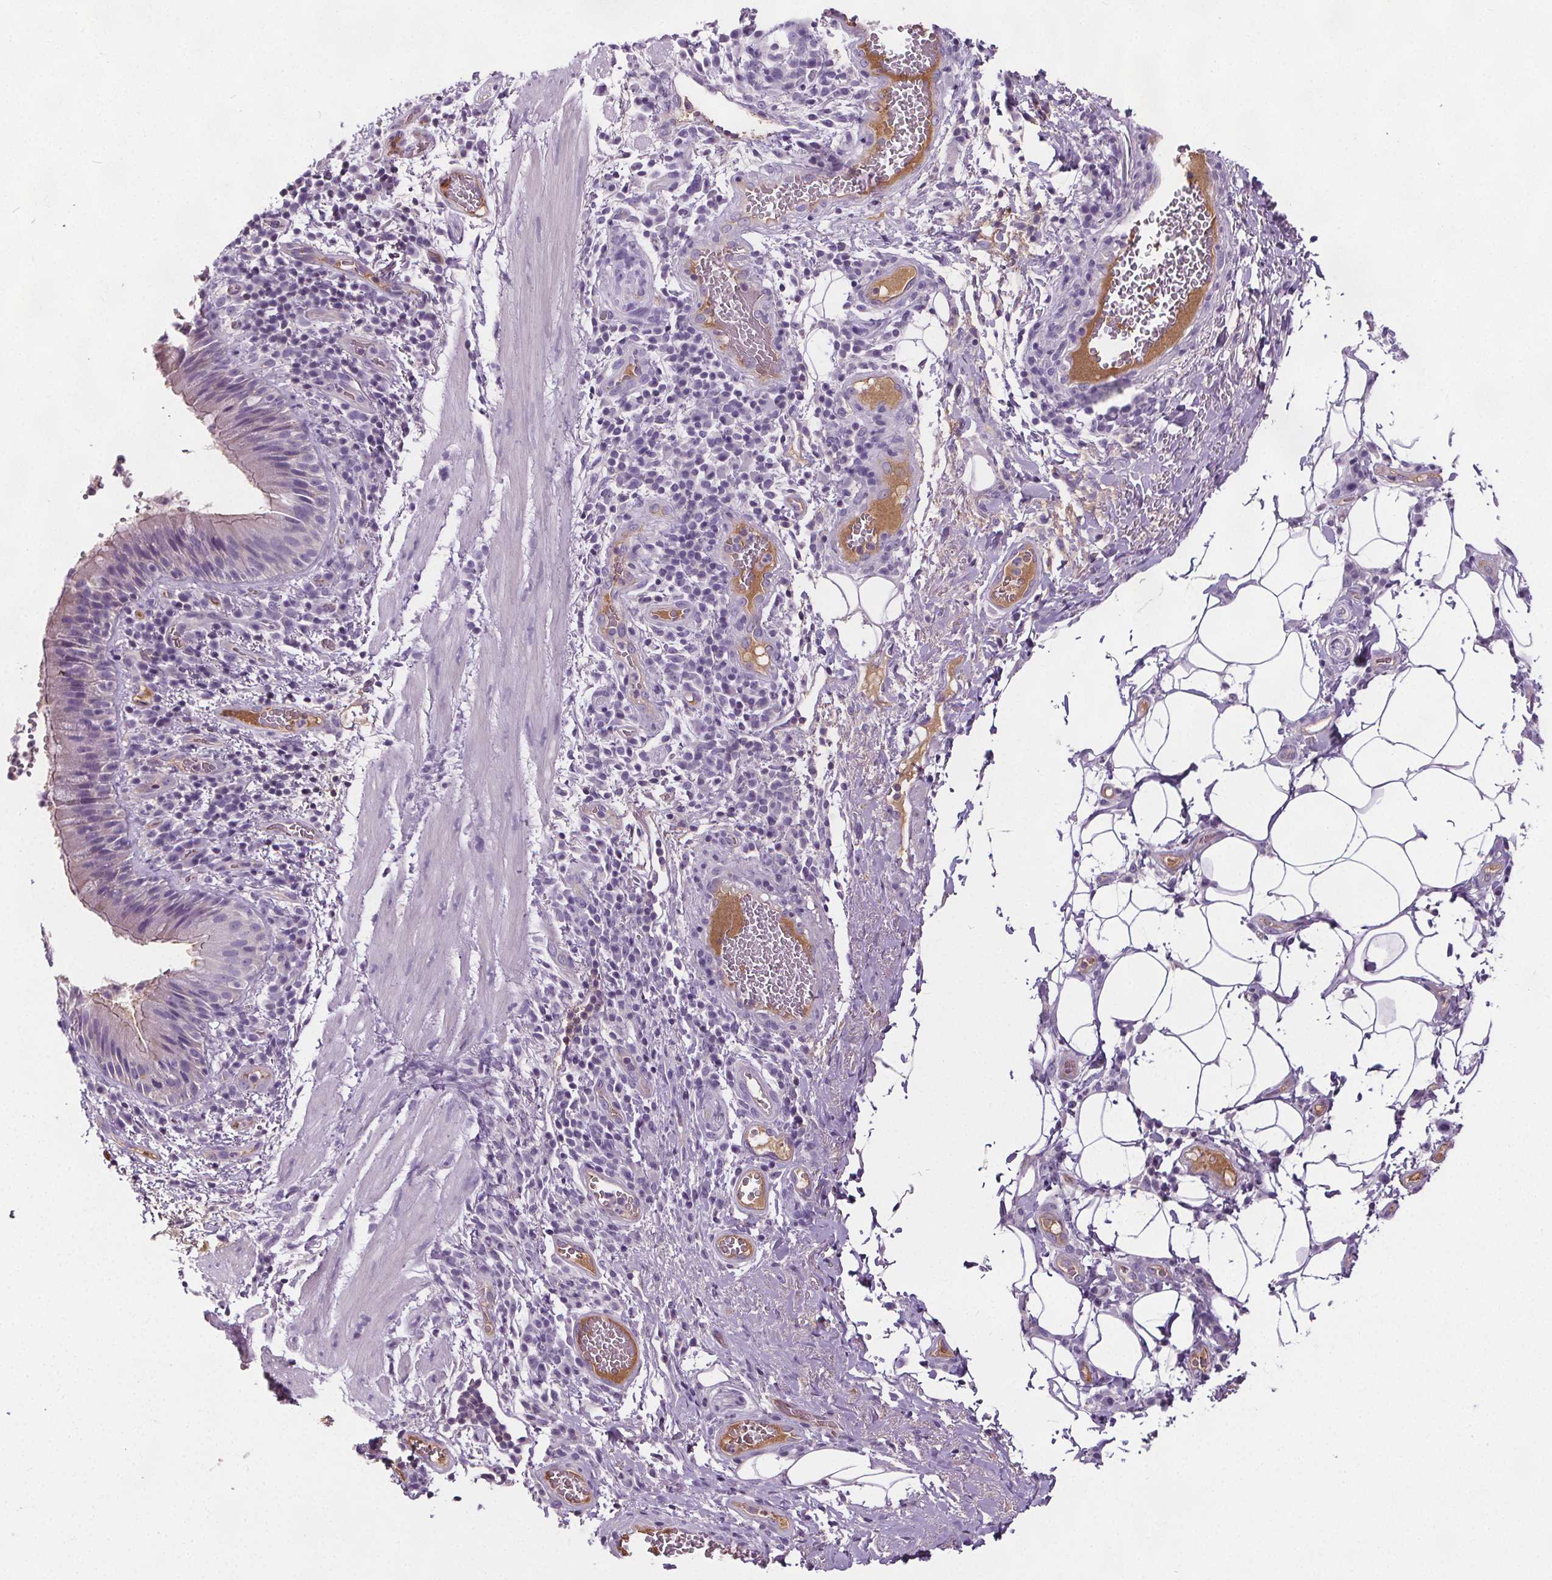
{"staining": {"intensity": "negative", "quantity": "none", "location": "none"}, "tissue": "bronchus", "cell_type": "Respiratory epithelial cells", "image_type": "normal", "snomed": [{"axis": "morphology", "description": "Normal tissue, NOS"}, {"axis": "topography", "description": "Lymph node"}, {"axis": "topography", "description": "Bronchus"}], "caption": "A histopathology image of human bronchus is negative for staining in respiratory epithelial cells. The staining is performed using DAB (3,3'-diaminobenzidine) brown chromogen with nuclei counter-stained in using hematoxylin.", "gene": "CD5L", "patient": {"sex": "male", "age": 56}}